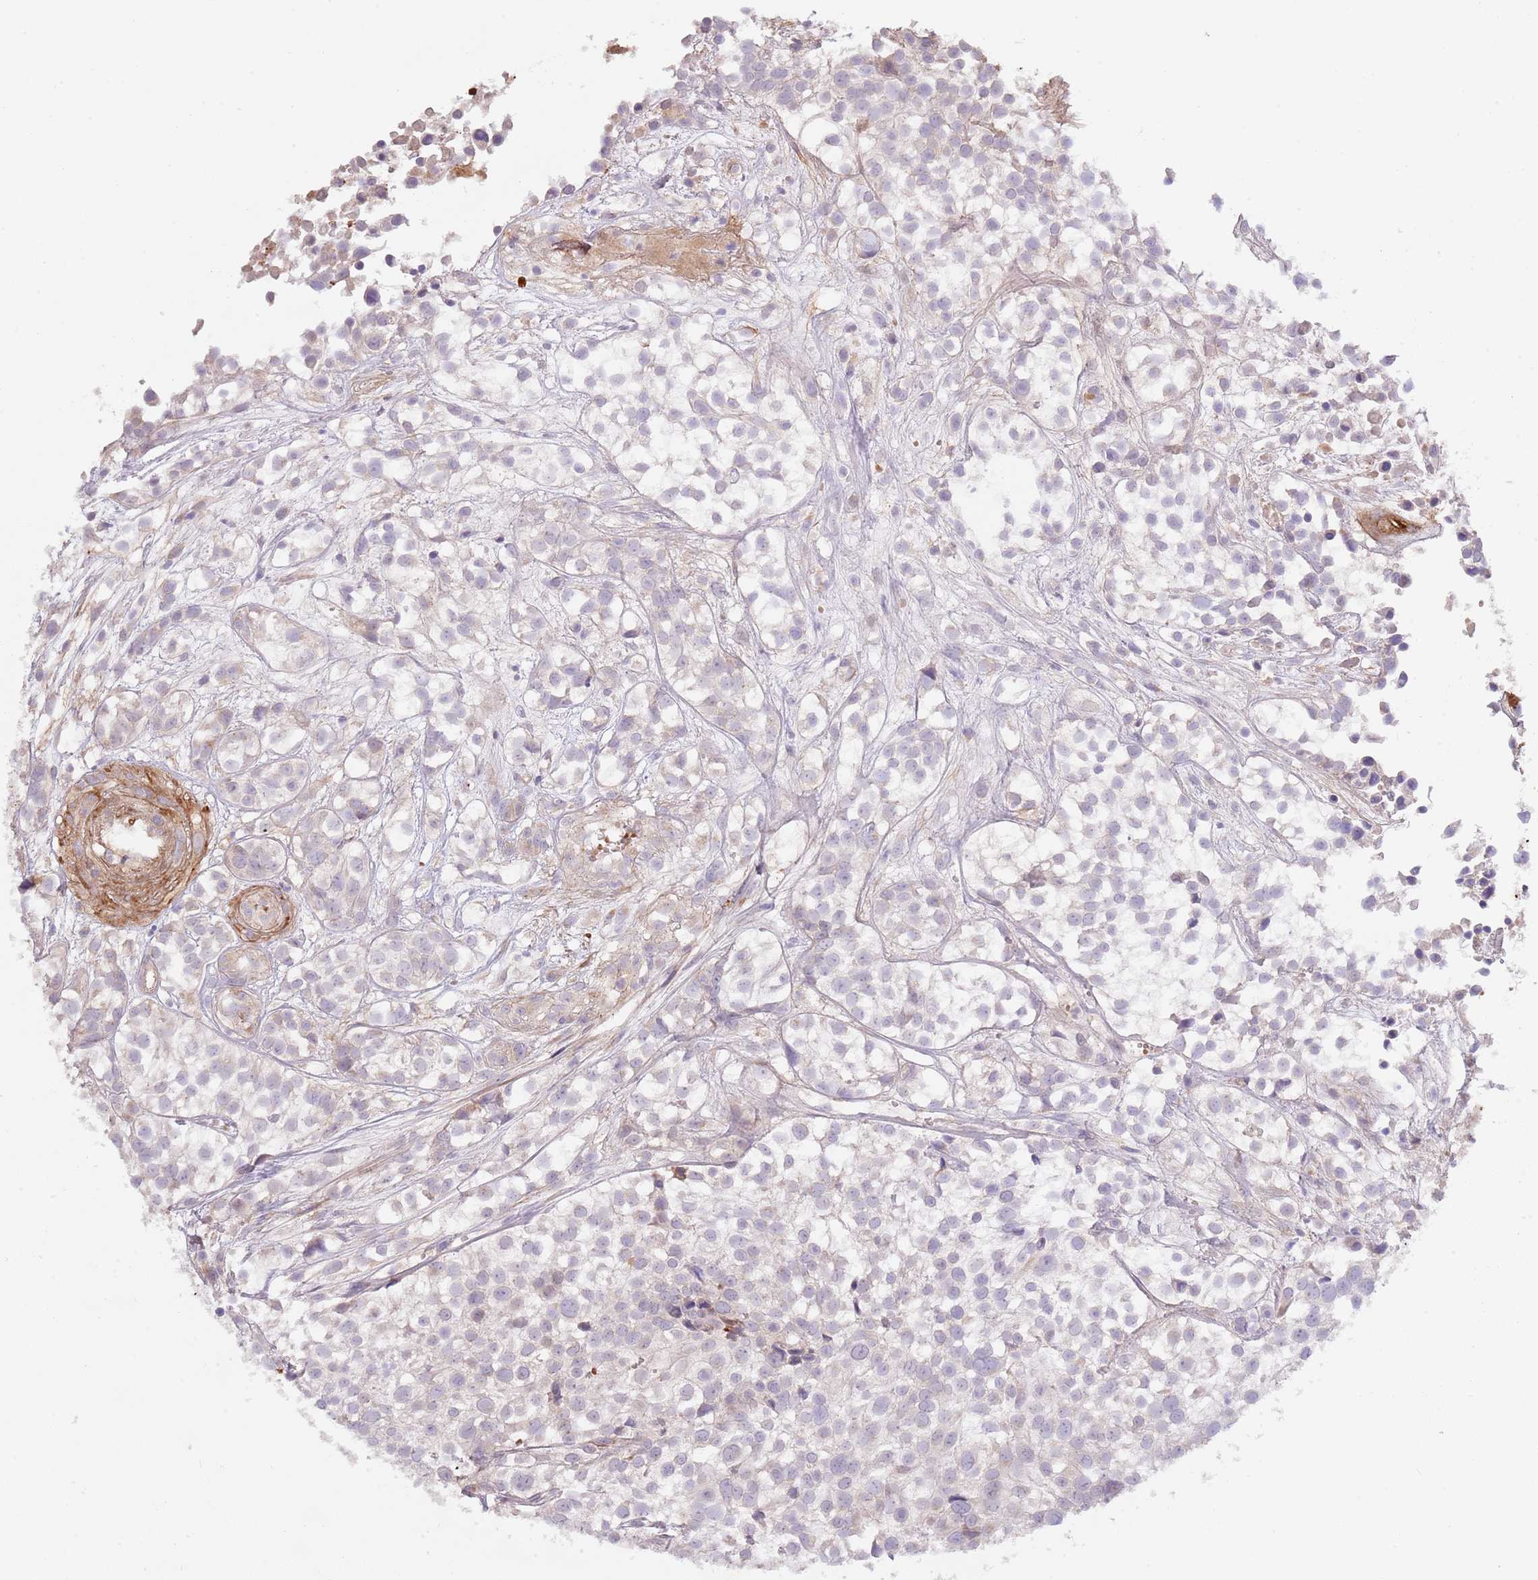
{"staining": {"intensity": "negative", "quantity": "none", "location": "none"}, "tissue": "urothelial cancer", "cell_type": "Tumor cells", "image_type": "cancer", "snomed": [{"axis": "morphology", "description": "Urothelial carcinoma, High grade"}, {"axis": "topography", "description": "Urinary bladder"}], "caption": "Immunohistochemistry histopathology image of human urothelial cancer stained for a protein (brown), which exhibits no staining in tumor cells.", "gene": "TINAGL1", "patient": {"sex": "male", "age": 56}}